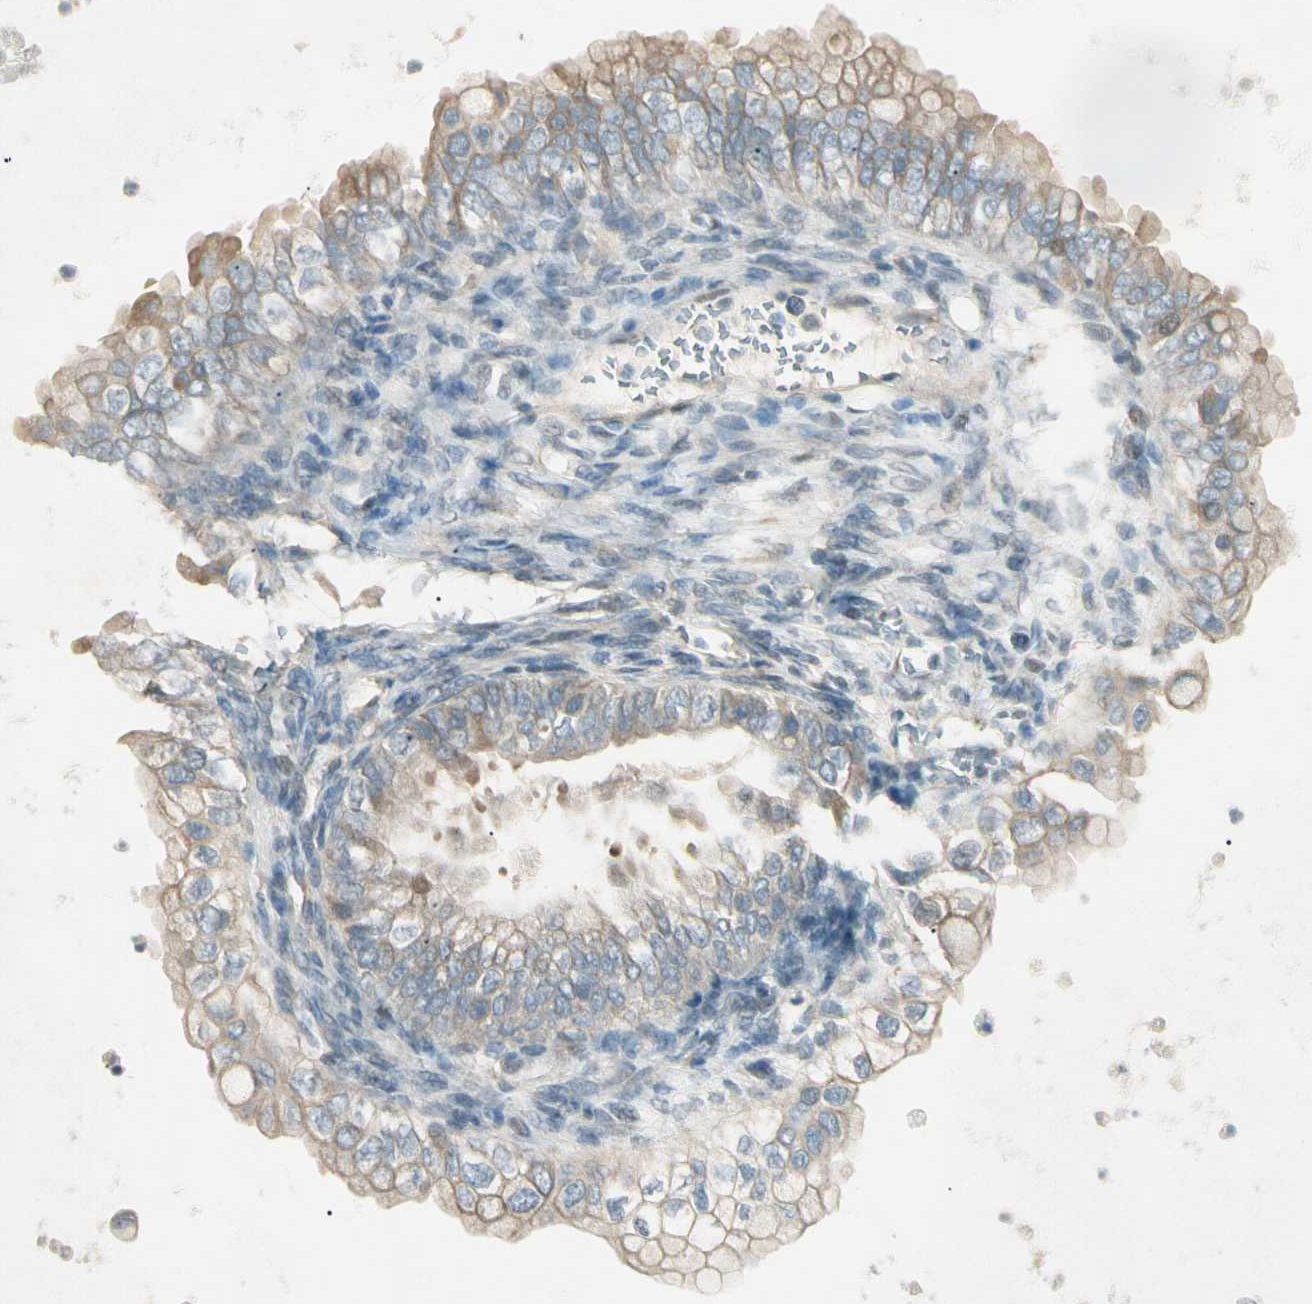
{"staining": {"intensity": "weak", "quantity": "25%-75%", "location": "cytoplasmic/membranous"}, "tissue": "ovarian cancer", "cell_type": "Tumor cells", "image_type": "cancer", "snomed": [{"axis": "morphology", "description": "Cystadenocarcinoma, mucinous, NOS"}, {"axis": "topography", "description": "Ovary"}], "caption": "Protein expression analysis of human ovarian cancer reveals weak cytoplasmic/membranous staining in approximately 25%-75% of tumor cells.", "gene": "GNE", "patient": {"sex": "female", "age": 80}}